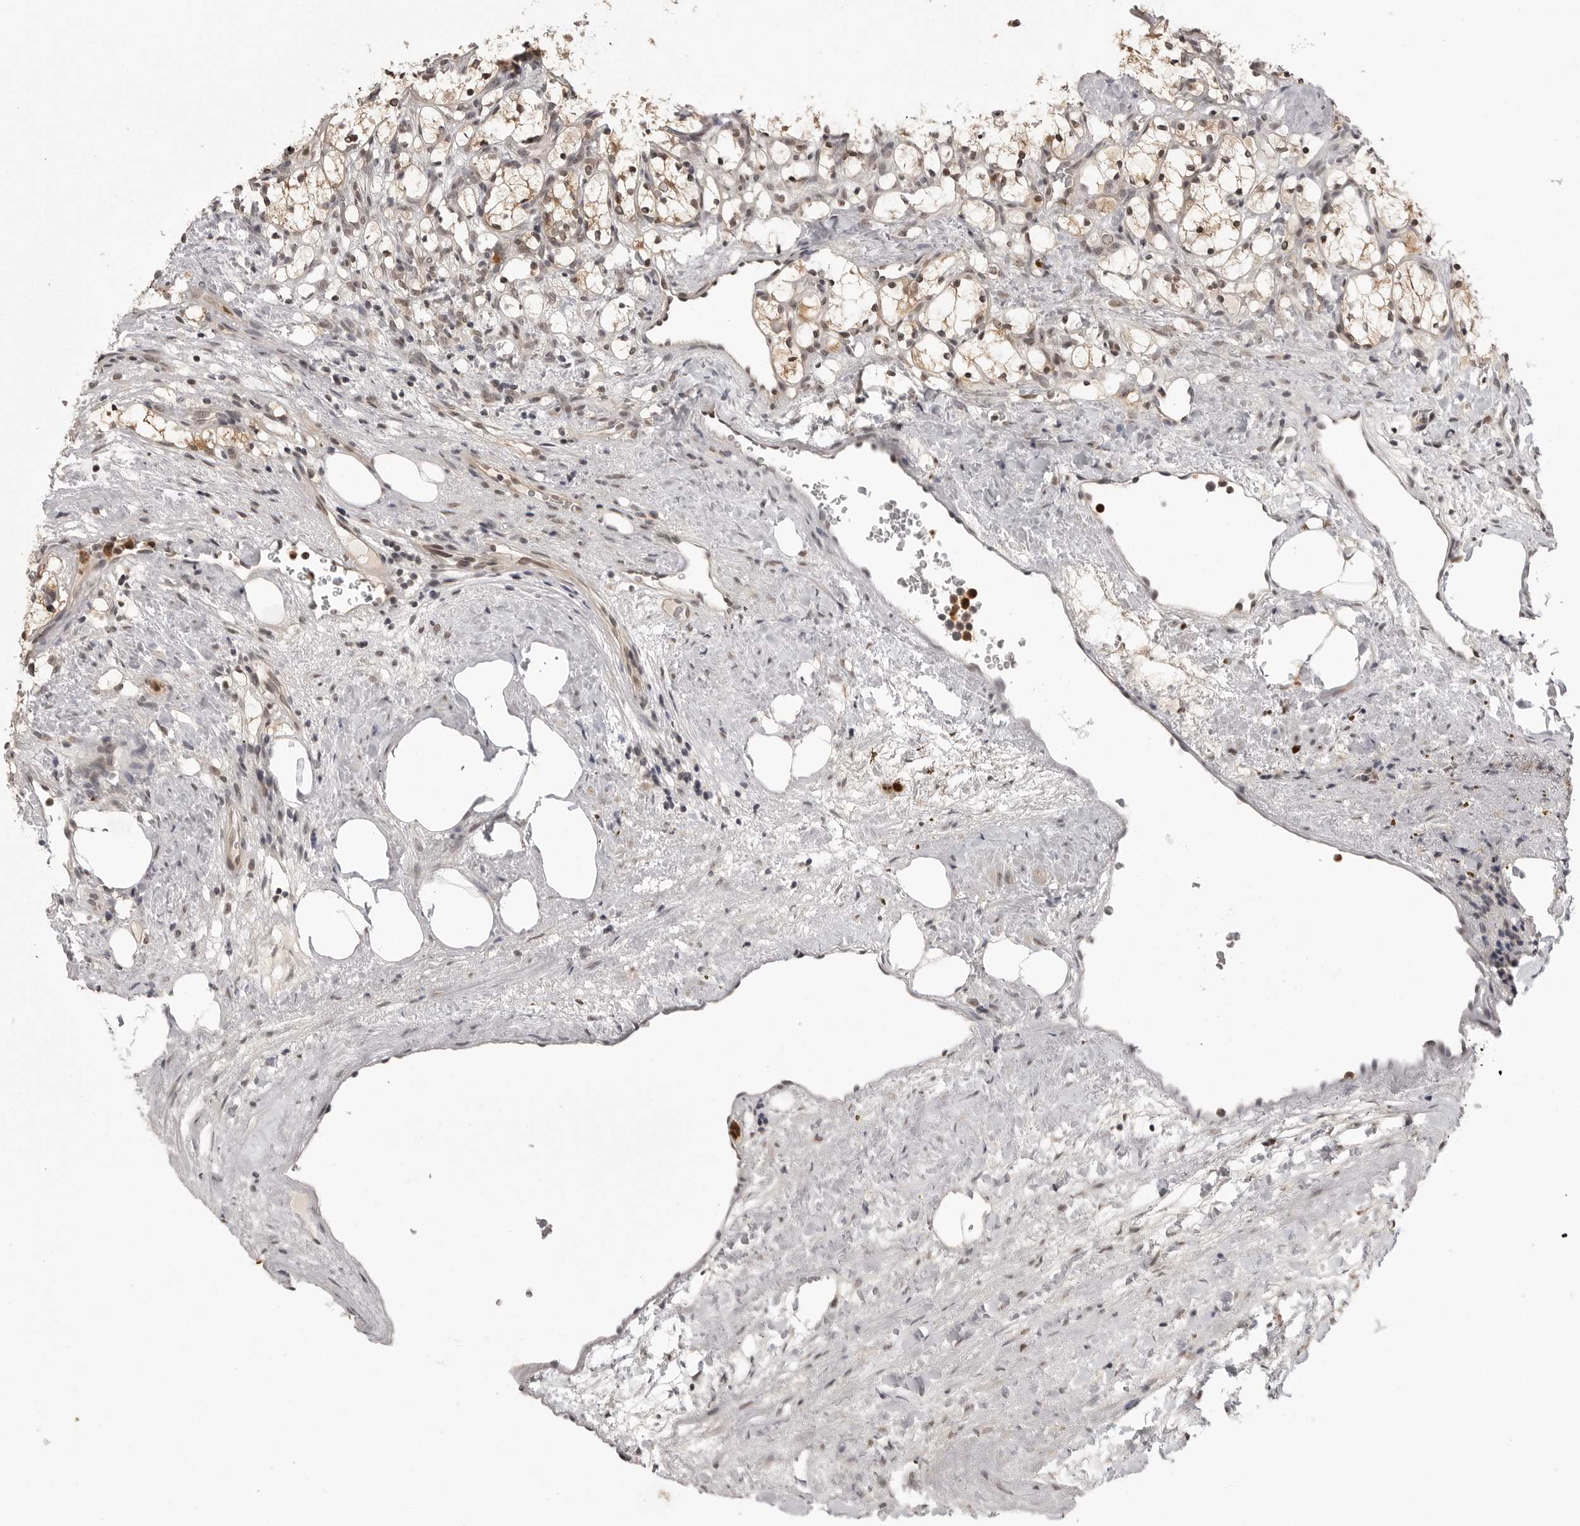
{"staining": {"intensity": "weak", "quantity": ">75%", "location": "cytoplasmic/membranous,nuclear"}, "tissue": "renal cancer", "cell_type": "Tumor cells", "image_type": "cancer", "snomed": [{"axis": "morphology", "description": "Adenocarcinoma, NOS"}, {"axis": "topography", "description": "Kidney"}], "caption": "Weak cytoplasmic/membranous and nuclear protein positivity is appreciated in approximately >75% of tumor cells in adenocarcinoma (renal).", "gene": "PEG3", "patient": {"sex": "female", "age": 69}}